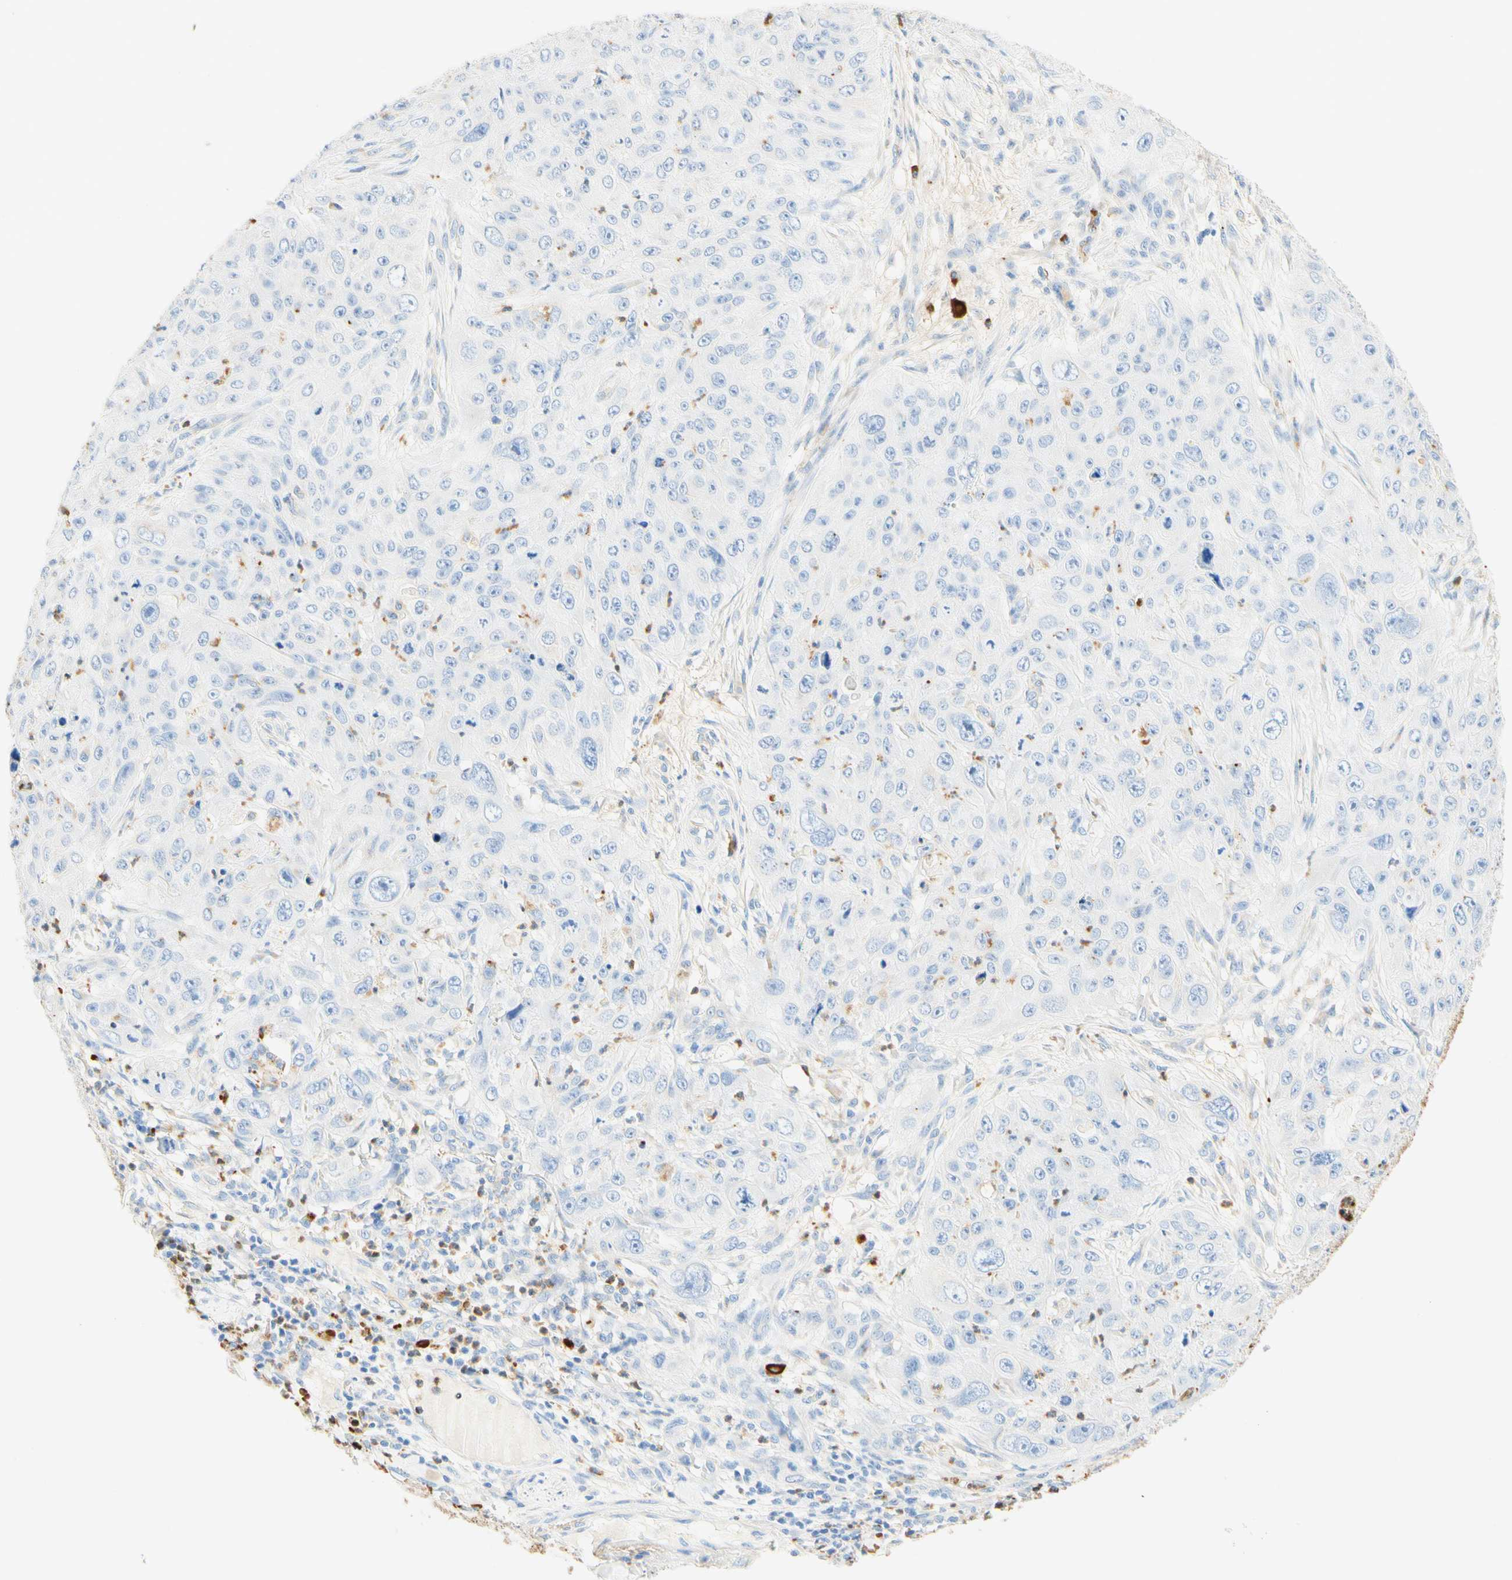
{"staining": {"intensity": "negative", "quantity": "none", "location": "none"}, "tissue": "skin cancer", "cell_type": "Tumor cells", "image_type": "cancer", "snomed": [{"axis": "morphology", "description": "Squamous cell carcinoma, NOS"}, {"axis": "topography", "description": "Skin"}], "caption": "Photomicrograph shows no protein expression in tumor cells of skin squamous cell carcinoma tissue. Brightfield microscopy of immunohistochemistry (IHC) stained with DAB (3,3'-diaminobenzidine) (brown) and hematoxylin (blue), captured at high magnification.", "gene": "CD63", "patient": {"sex": "female", "age": 80}}